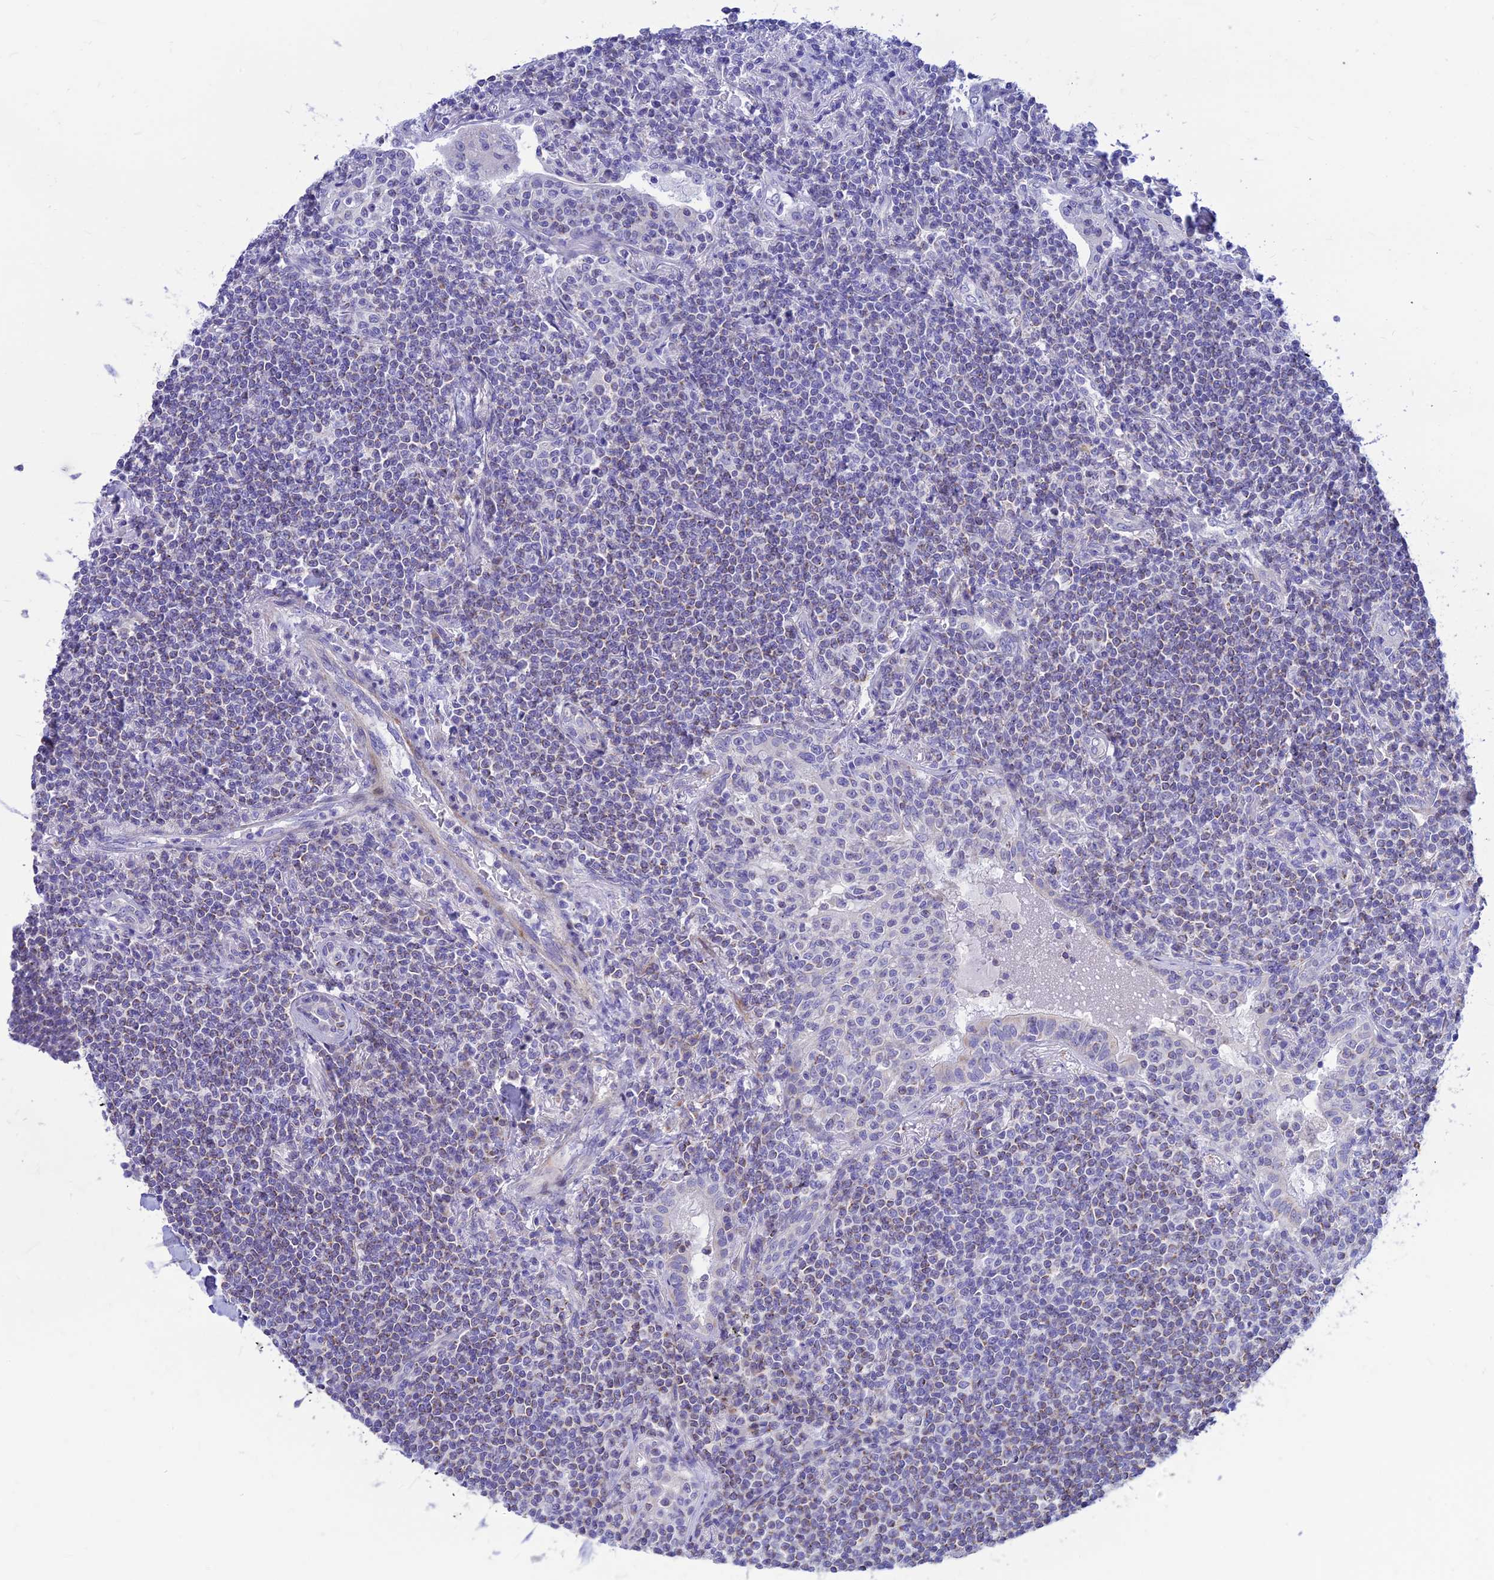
{"staining": {"intensity": "moderate", "quantity": "25%-75%", "location": "cytoplasmic/membranous"}, "tissue": "lymphoma", "cell_type": "Tumor cells", "image_type": "cancer", "snomed": [{"axis": "morphology", "description": "Malignant lymphoma, non-Hodgkin's type, Low grade"}, {"axis": "topography", "description": "Lung"}], "caption": "Protein analysis of malignant lymphoma, non-Hodgkin's type (low-grade) tissue displays moderate cytoplasmic/membranous positivity in about 25%-75% of tumor cells.", "gene": "FAM186B", "patient": {"sex": "female", "age": 71}}